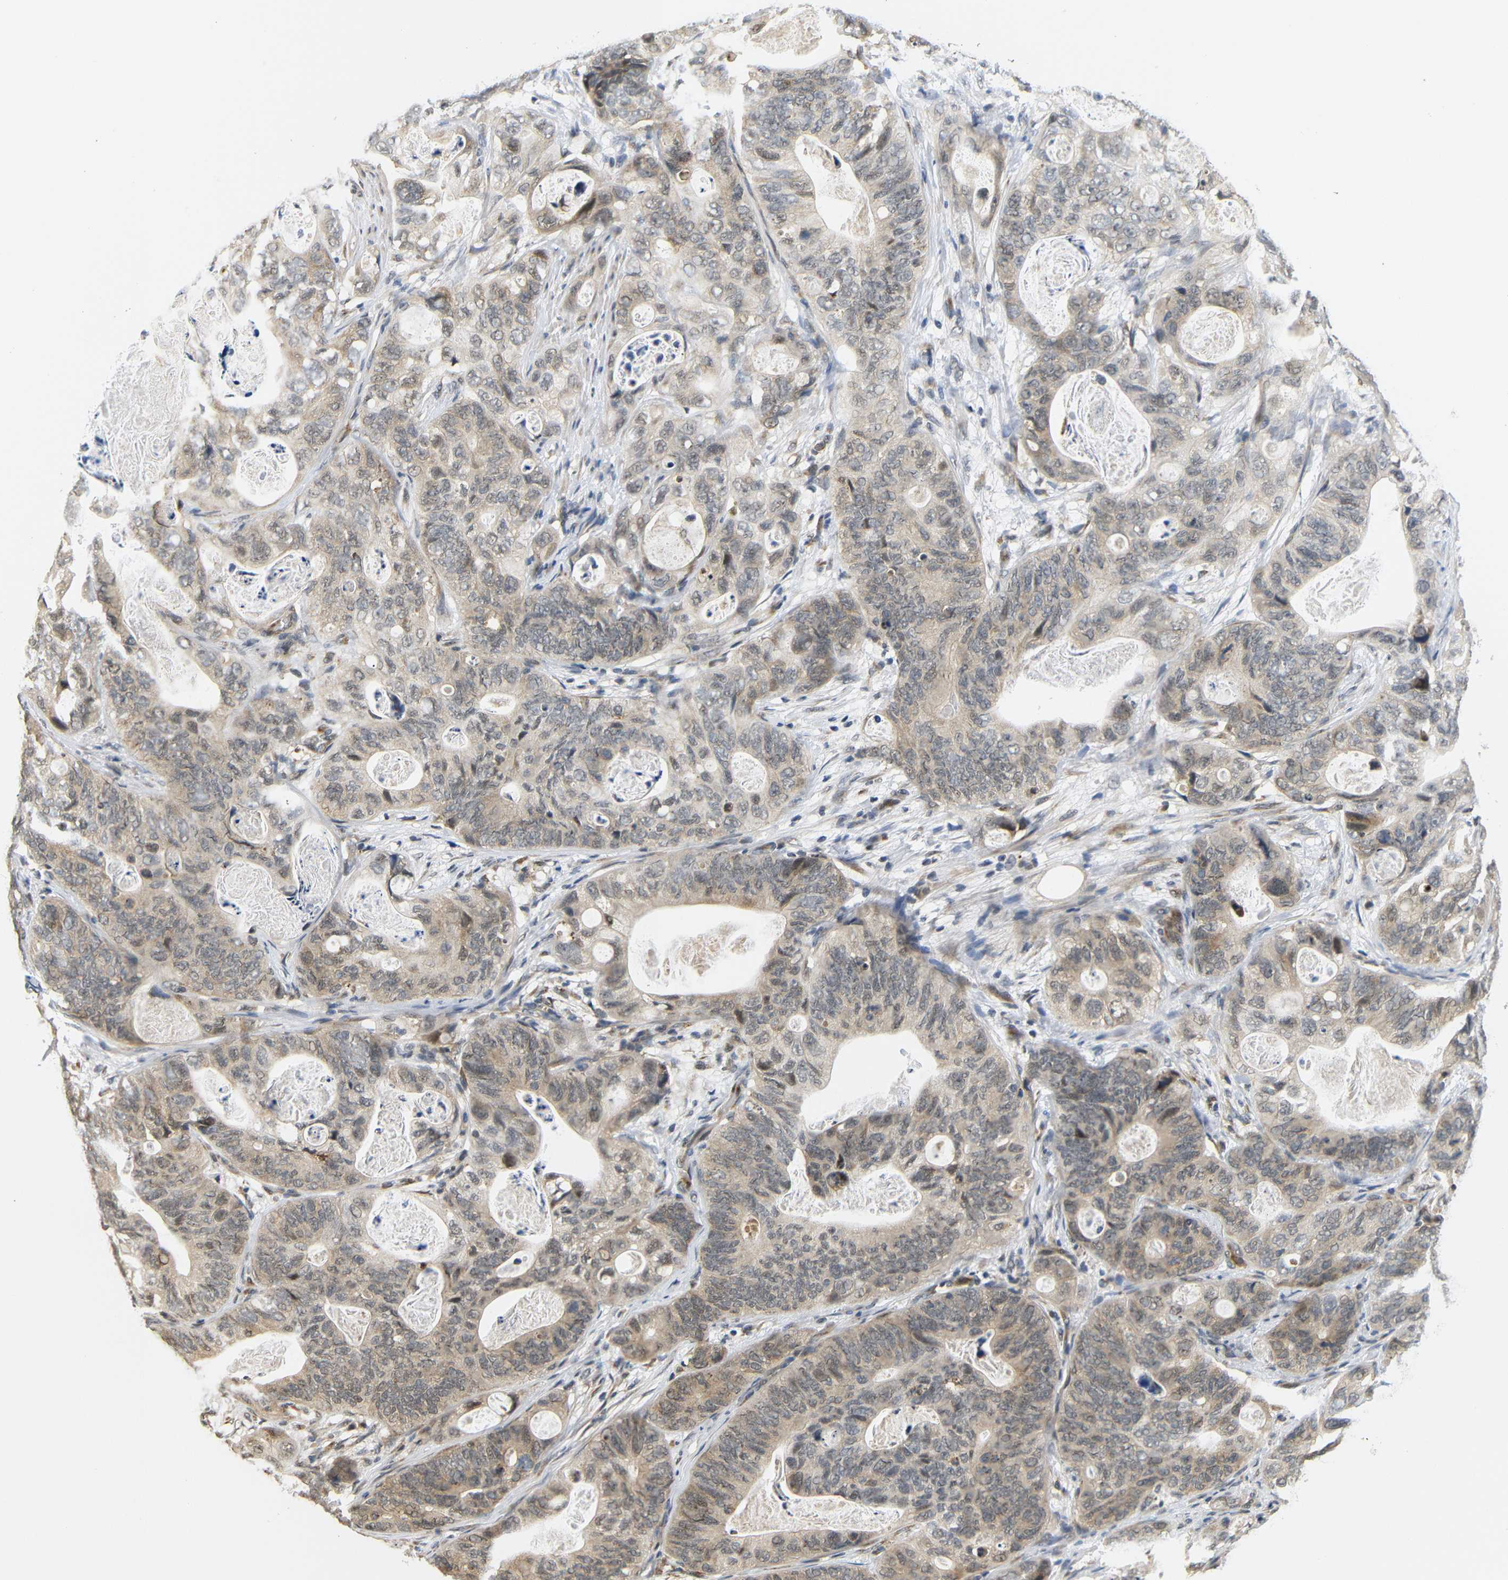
{"staining": {"intensity": "weak", "quantity": ">75%", "location": "cytoplasmic/membranous,nuclear"}, "tissue": "stomach cancer", "cell_type": "Tumor cells", "image_type": "cancer", "snomed": [{"axis": "morphology", "description": "Adenocarcinoma, NOS"}, {"axis": "topography", "description": "Stomach"}], "caption": "Immunohistochemical staining of stomach adenocarcinoma exhibits weak cytoplasmic/membranous and nuclear protein expression in about >75% of tumor cells.", "gene": "GJA5", "patient": {"sex": "female", "age": 89}}